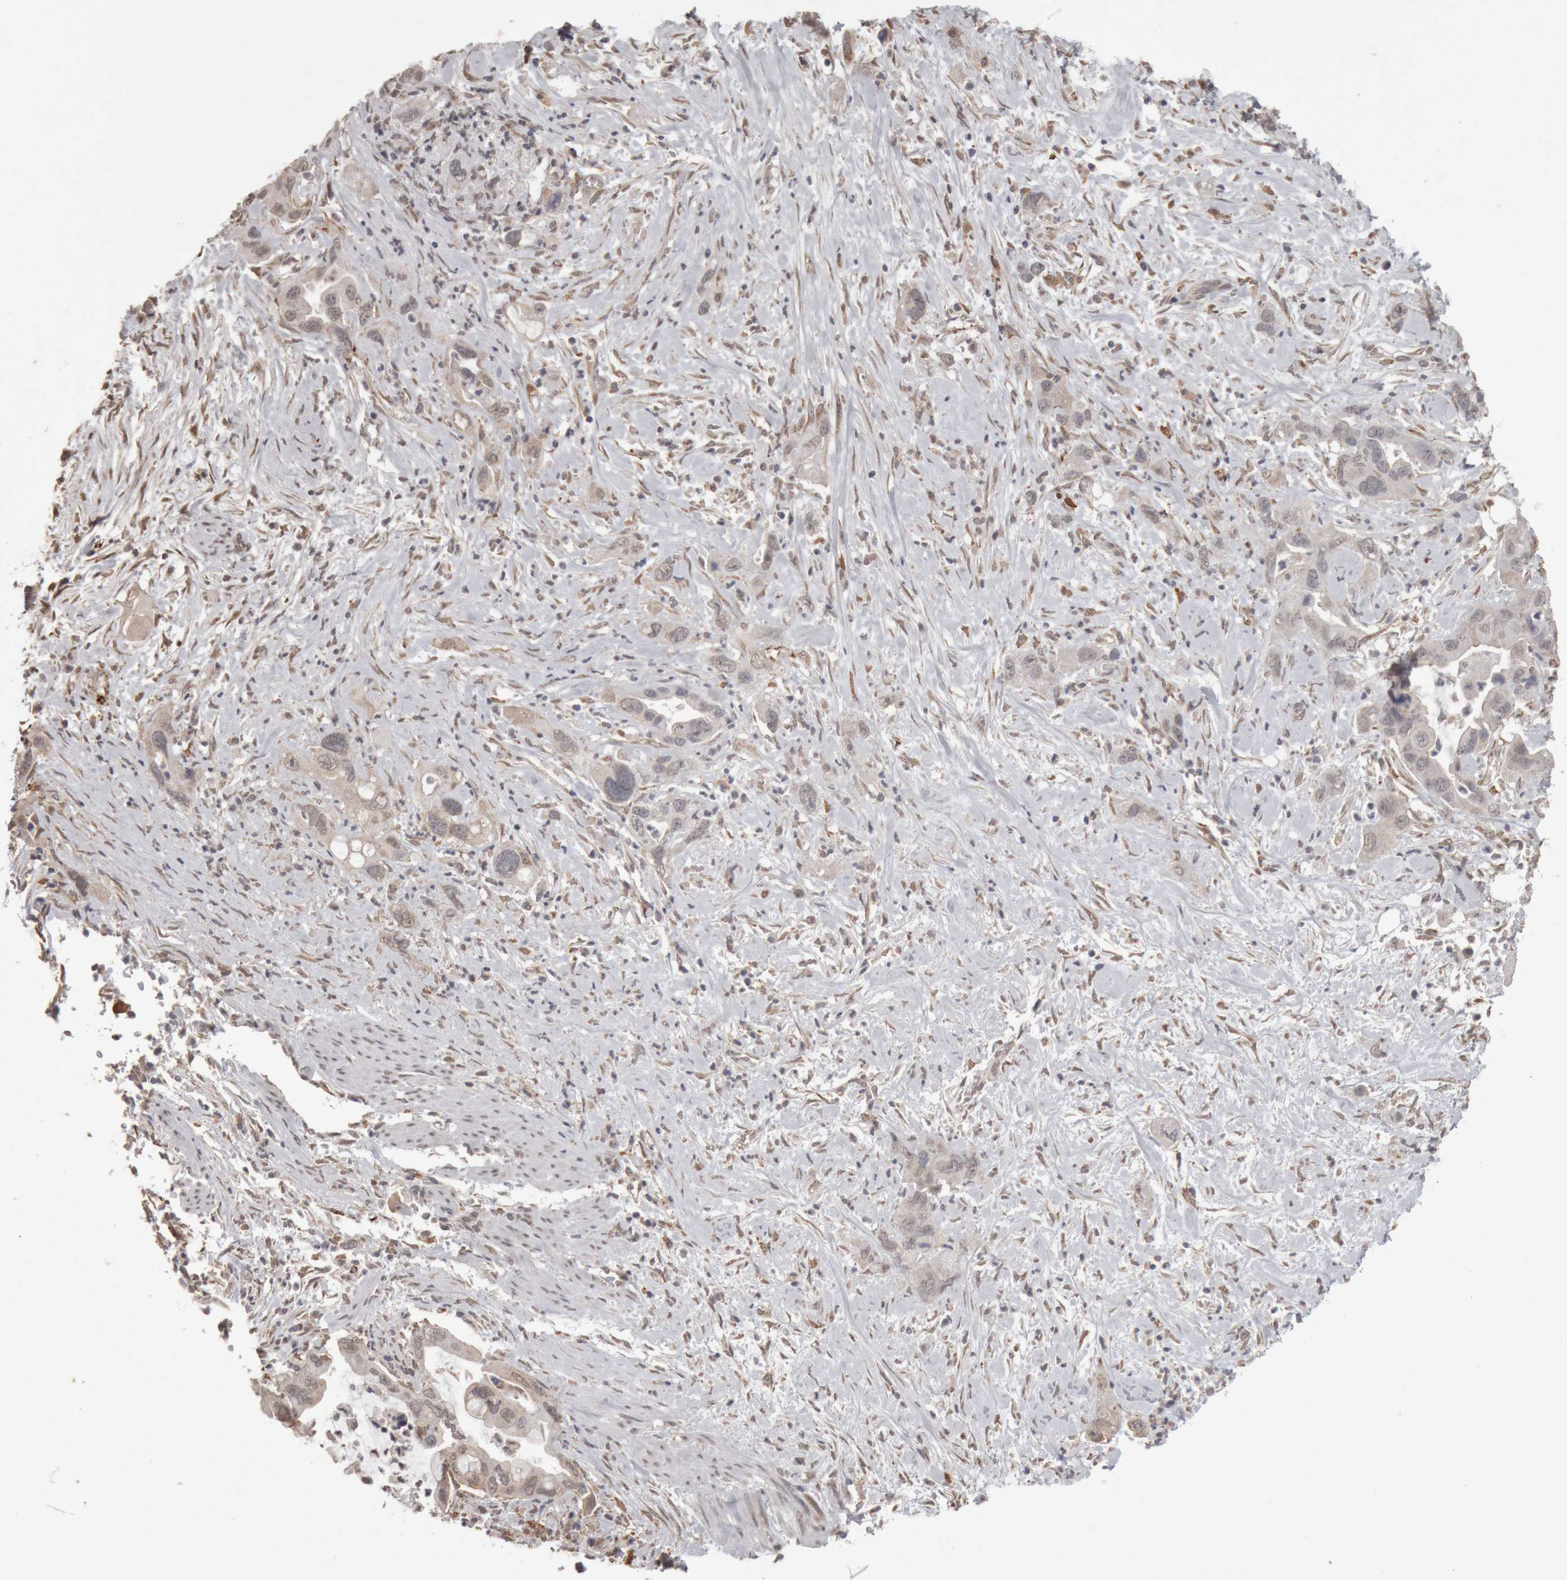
{"staining": {"intensity": "weak", "quantity": "<25%", "location": "nuclear"}, "tissue": "pancreatic cancer", "cell_type": "Tumor cells", "image_type": "cancer", "snomed": [{"axis": "morphology", "description": "Adenocarcinoma, NOS"}, {"axis": "topography", "description": "Pancreas"}], "caption": "Protein analysis of pancreatic cancer reveals no significant expression in tumor cells.", "gene": "MEP1A", "patient": {"sex": "female", "age": 70}}